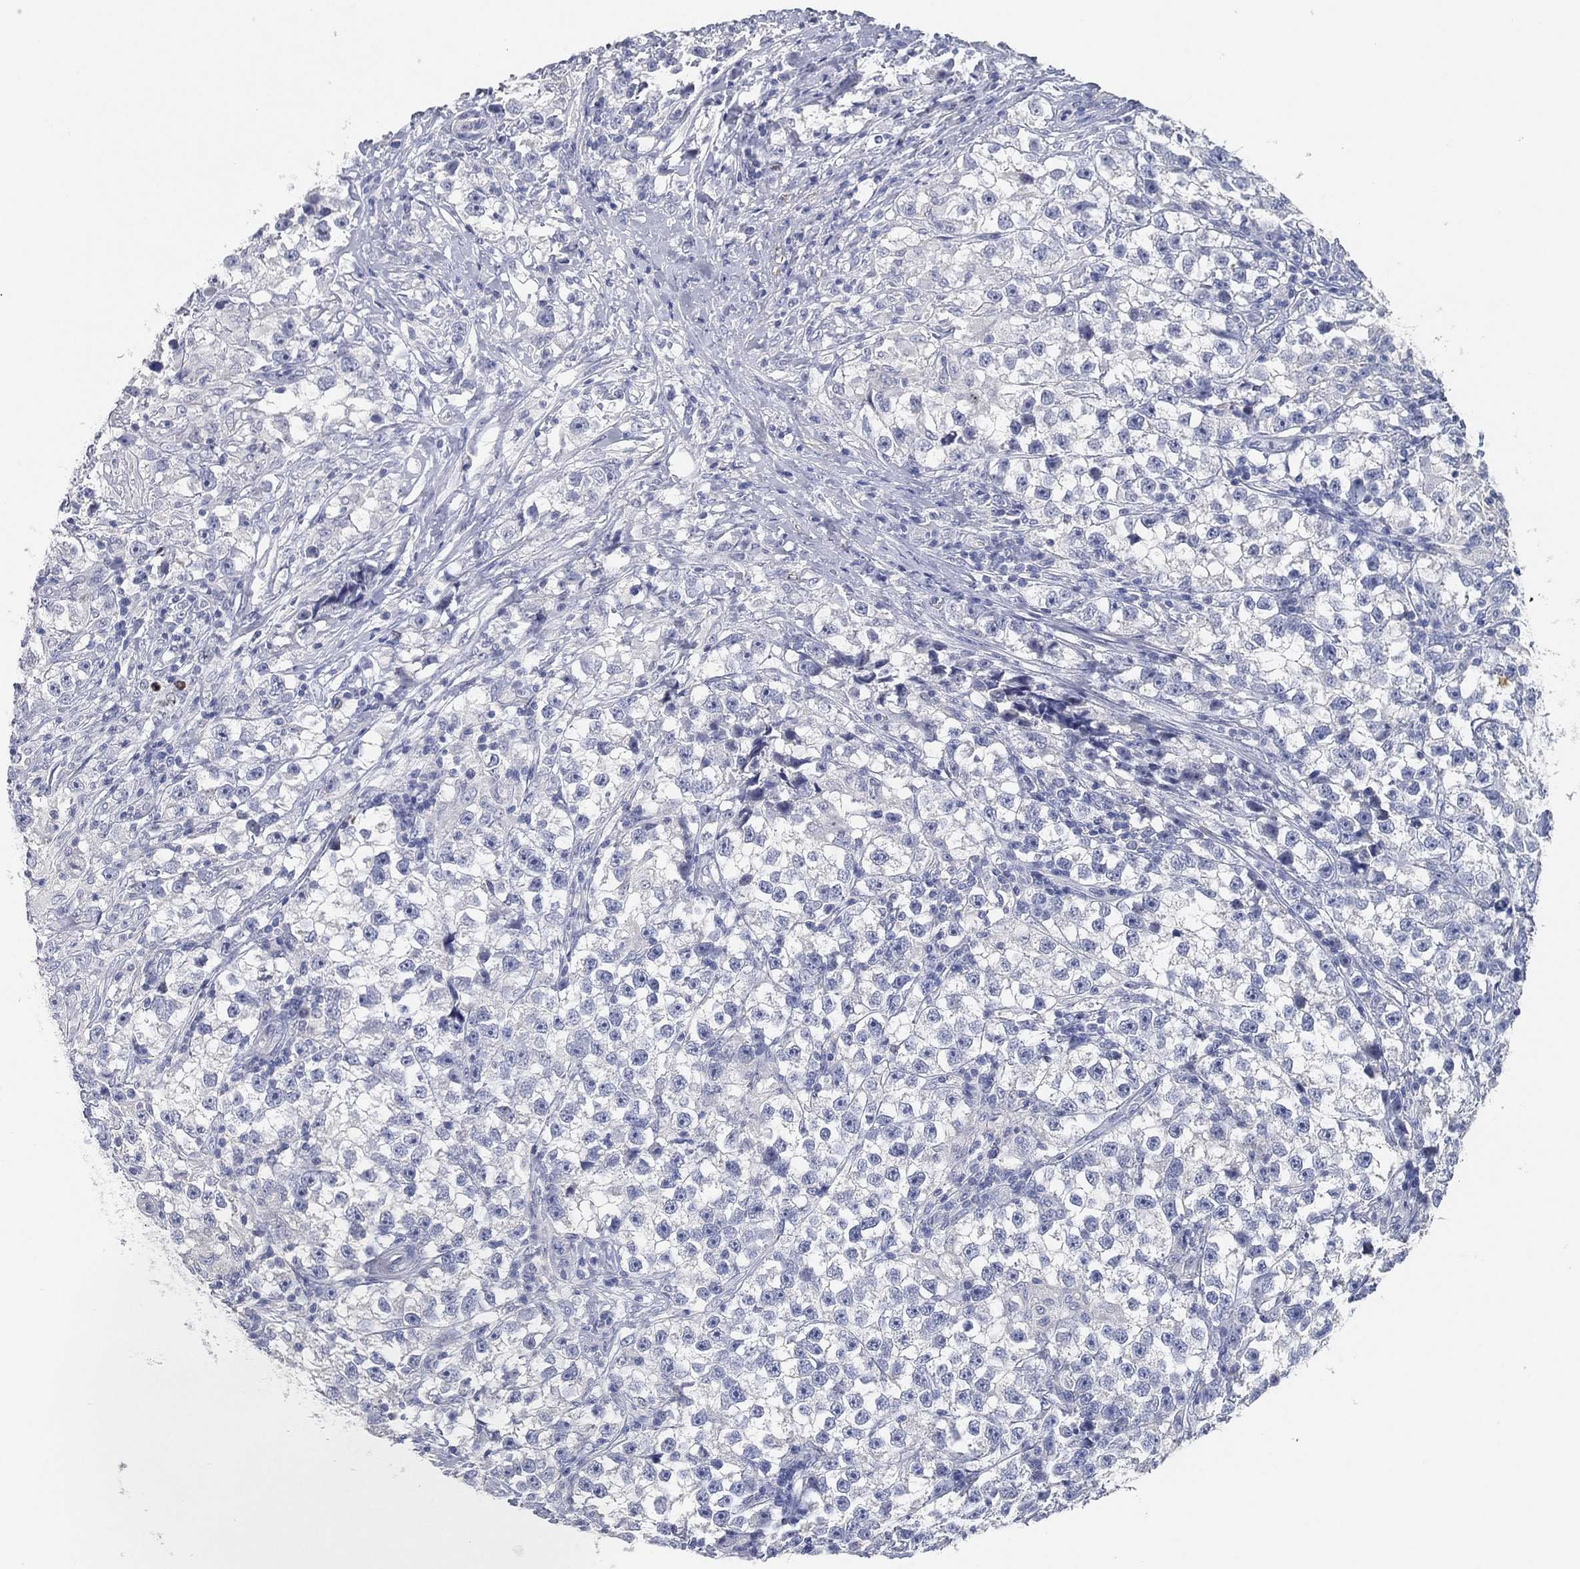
{"staining": {"intensity": "negative", "quantity": "none", "location": "none"}, "tissue": "testis cancer", "cell_type": "Tumor cells", "image_type": "cancer", "snomed": [{"axis": "morphology", "description": "Seminoma, NOS"}, {"axis": "topography", "description": "Testis"}], "caption": "IHC of human testis cancer (seminoma) displays no positivity in tumor cells.", "gene": "FAM187B", "patient": {"sex": "male", "age": 46}}